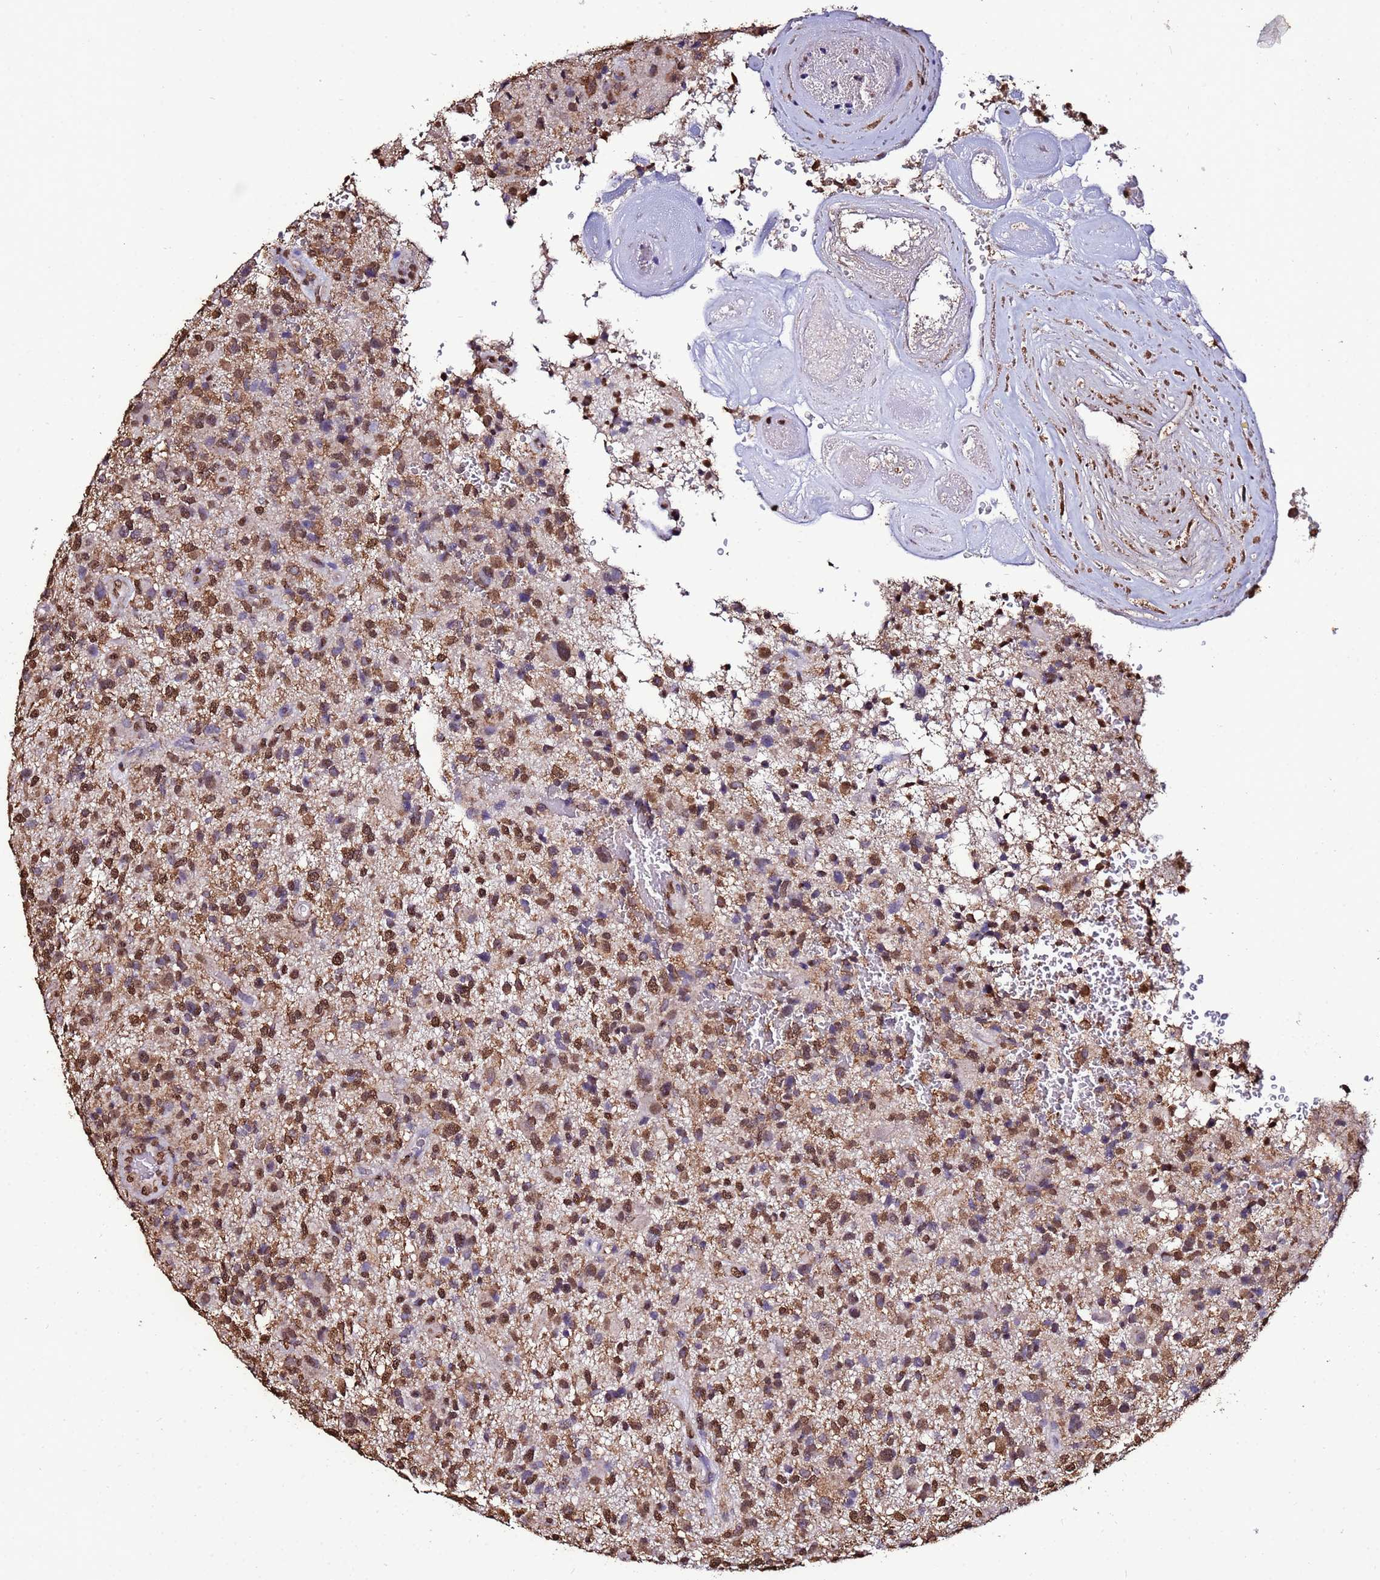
{"staining": {"intensity": "moderate", "quantity": ">75%", "location": "cytoplasmic/membranous,nuclear"}, "tissue": "glioma", "cell_type": "Tumor cells", "image_type": "cancer", "snomed": [{"axis": "morphology", "description": "Glioma, malignant, High grade"}, {"axis": "topography", "description": "Brain"}], "caption": "High-grade glioma (malignant) was stained to show a protein in brown. There is medium levels of moderate cytoplasmic/membranous and nuclear positivity in approximately >75% of tumor cells.", "gene": "TRIP6", "patient": {"sex": "male", "age": 47}}